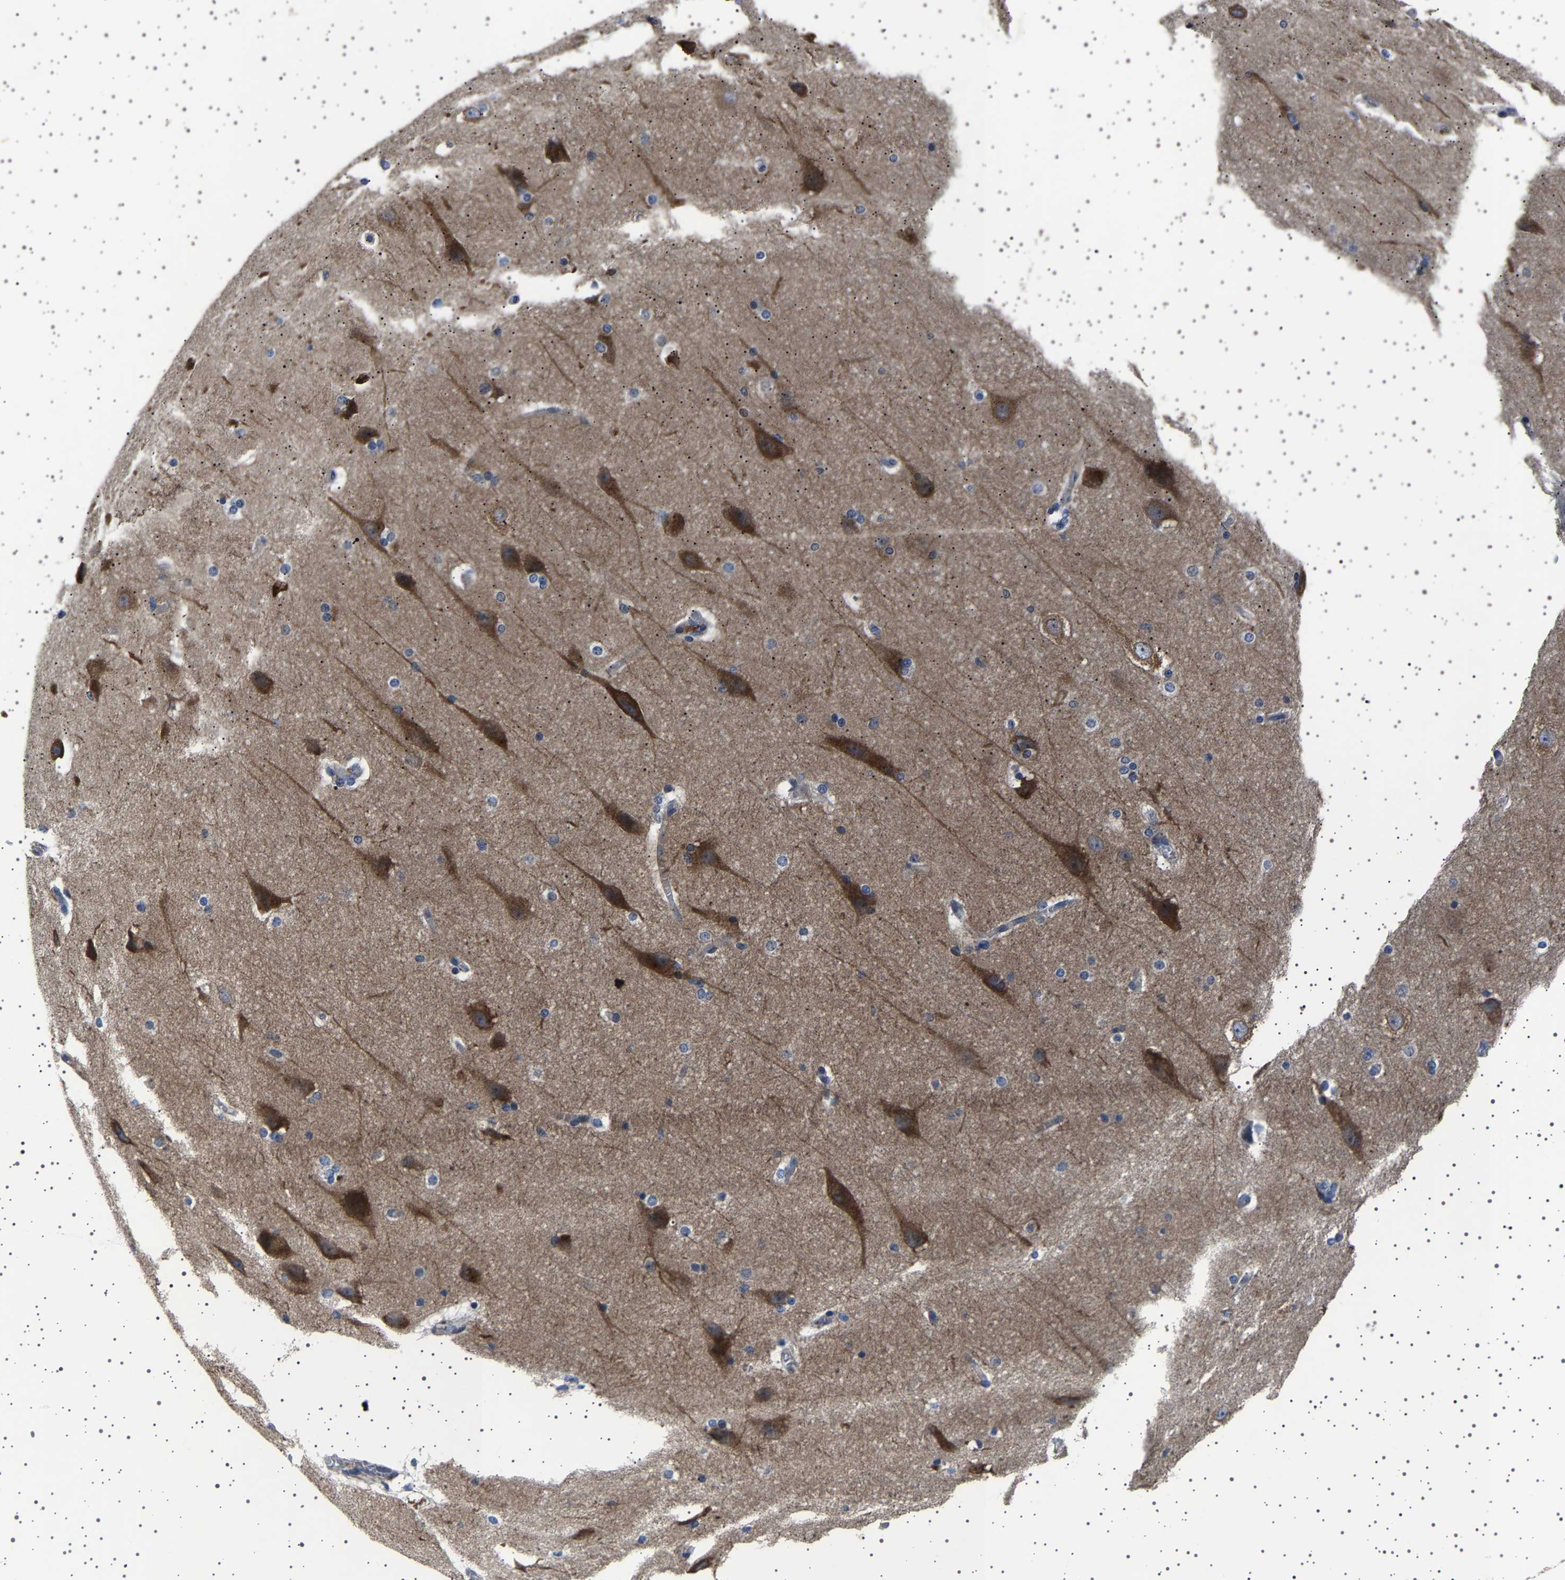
{"staining": {"intensity": "weak", "quantity": ">75%", "location": "cytoplasmic/membranous"}, "tissue": "cerebral cortex", "cell_type": "Endothelial cells", "image_type": "normal", "snomed": [{"axis": "morphology", "description": "Normal tissue, NOS"}, {"axis": "topography", "description": "Cerebral cortex"}, {"axis": "topography", "description": "Hippocampus"}], "caption": "Immunohistochemistry (IHC) (DAB) staining of benign human cerebral cortex reveals weak cytoplasmic/membranous protein expression in about >75% of endothelial cells. (brown staining indicates protein expression, while blue staining denotes nuclei).", "gene": "PAK5", "patient": {"sex": "female", "age": 19}}